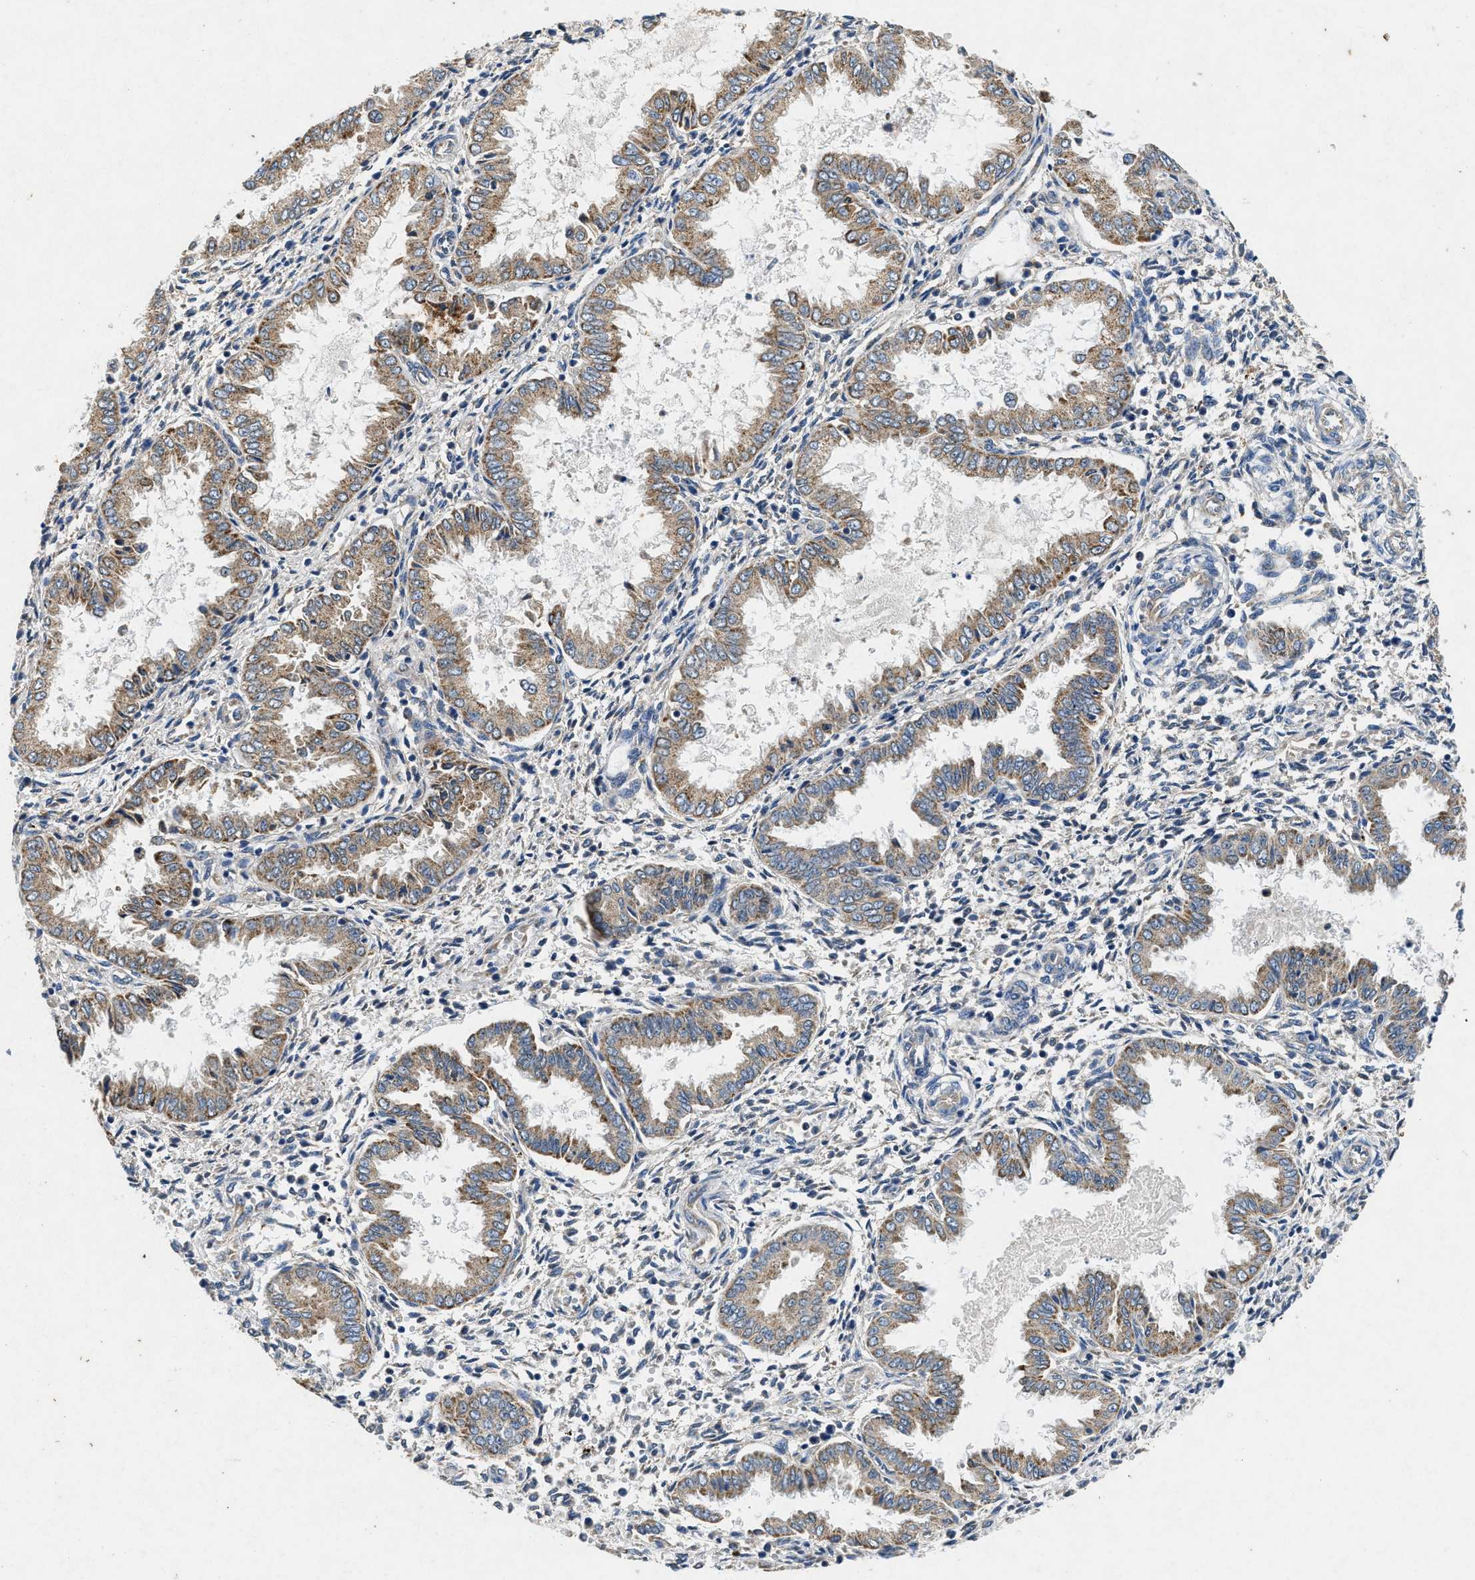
{"staining": {"intensity": "negative", "quantity": "none", "location": "none"}, "tissue": "endometrium", "cell_type": "Cells in endometrial stroma", "image_type": "normal", "snomed": [{"axis": "morphology", "description": "Normal tissue, NOS"}, {"axis": "topography", "description": "Endometrium"}], "caption": "Immunohistochemical staining of normal endometrium reveals no significant staining in cells in endometrial stroma.", "gene": "CDK15", "patient": {"sex": "female", "age": 33}}